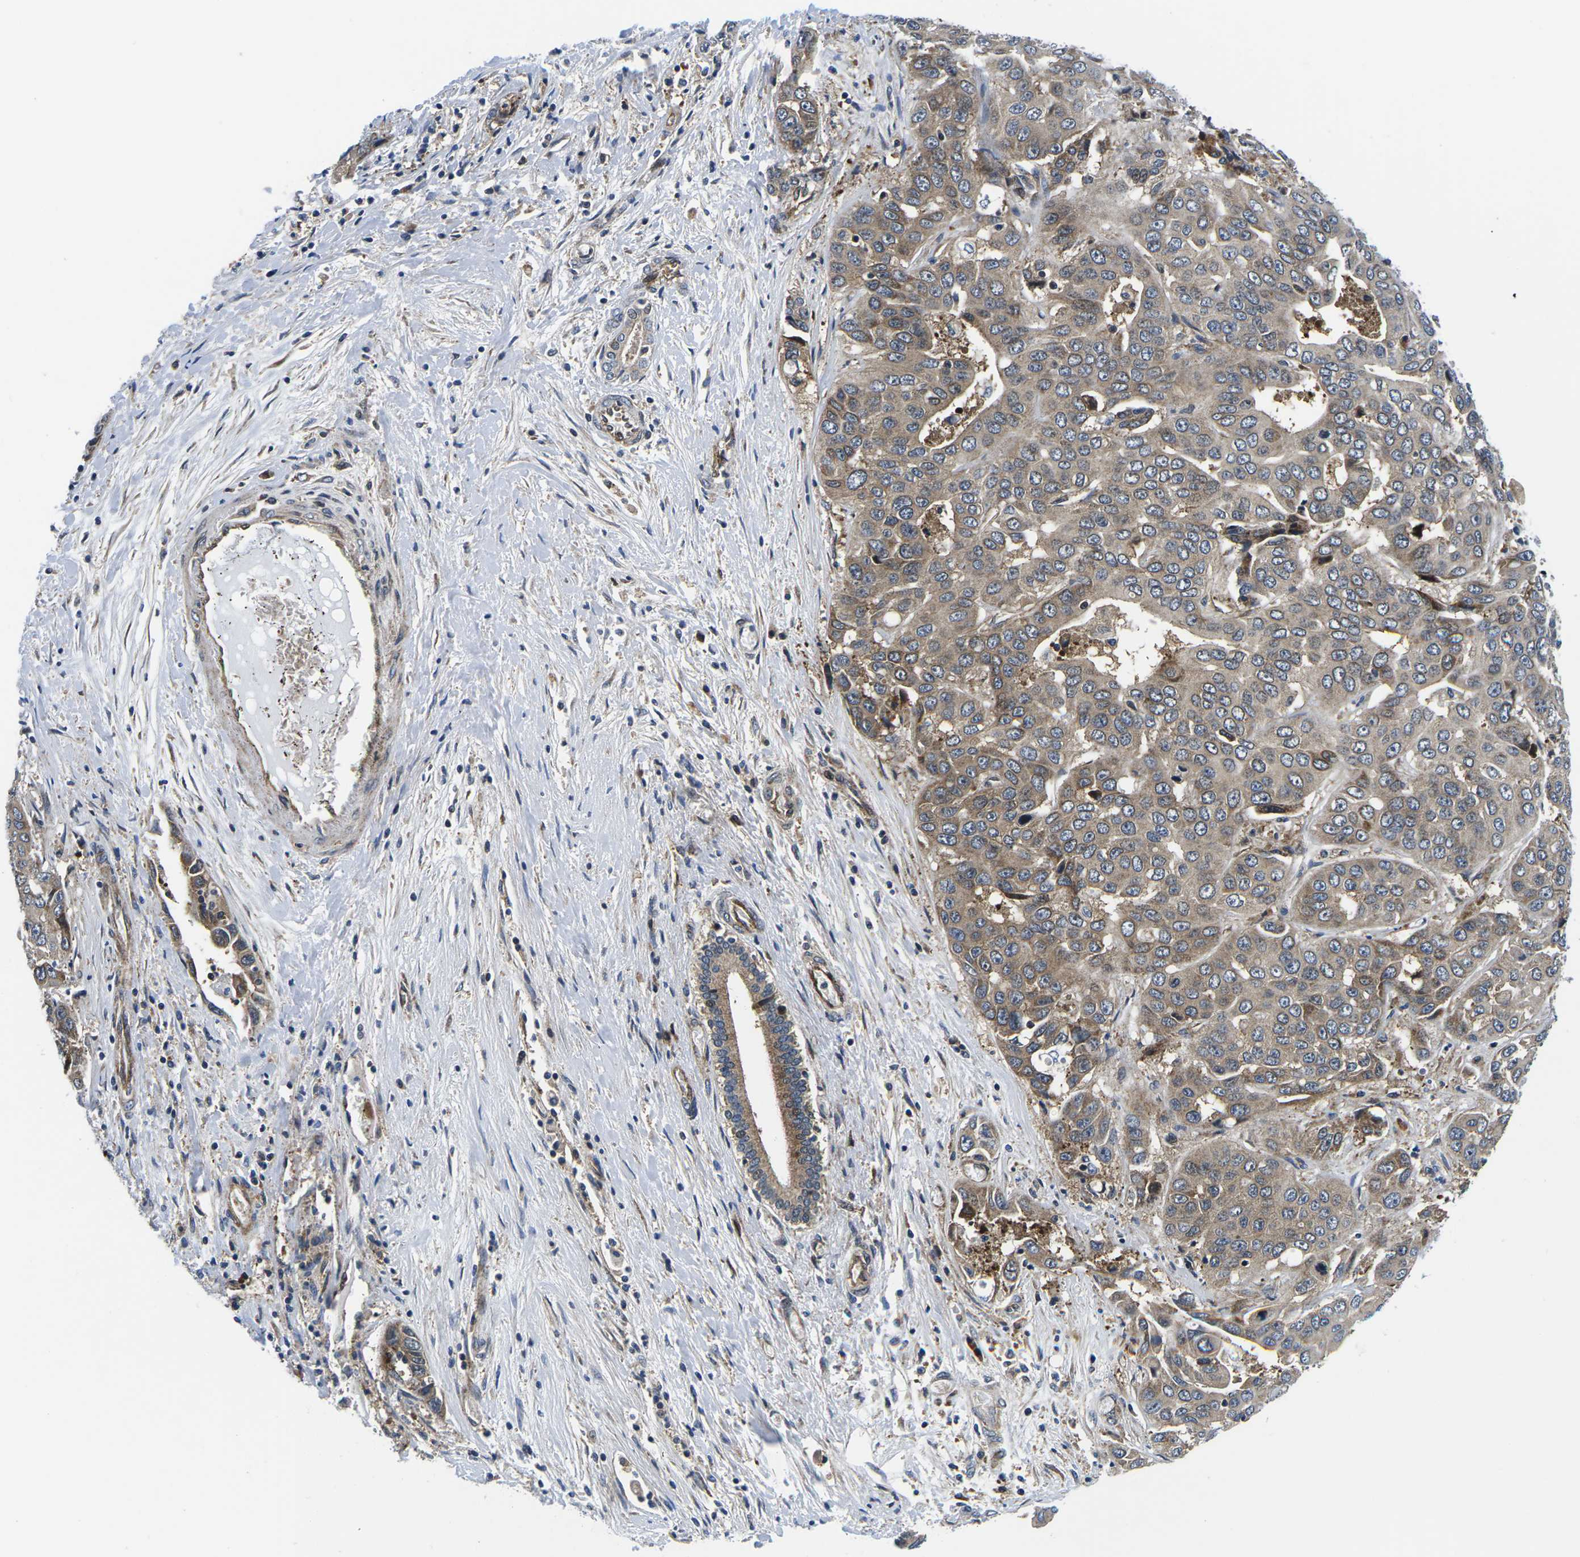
{"staining": {"intensity": "weak", "quantity": ">75%", "location": "cytoplasmic/membranous"}, "tissue": "liver cancer", "cell_type": "Tumor cells", "image_type": "cancer", "snomed": [{"axis": "morphology", "description": "Cholangiocarcinoma"}, {"axis": "topography", "description": "Liver"}], "caption": "Protein analysis of liver cholangiocarcinoma tissue exhibits weak cytoplasmic/membranous expression in about >75% of tumor cells.", "gene": "EIF4E", "patient": {"sex": "female", "age": 52}}